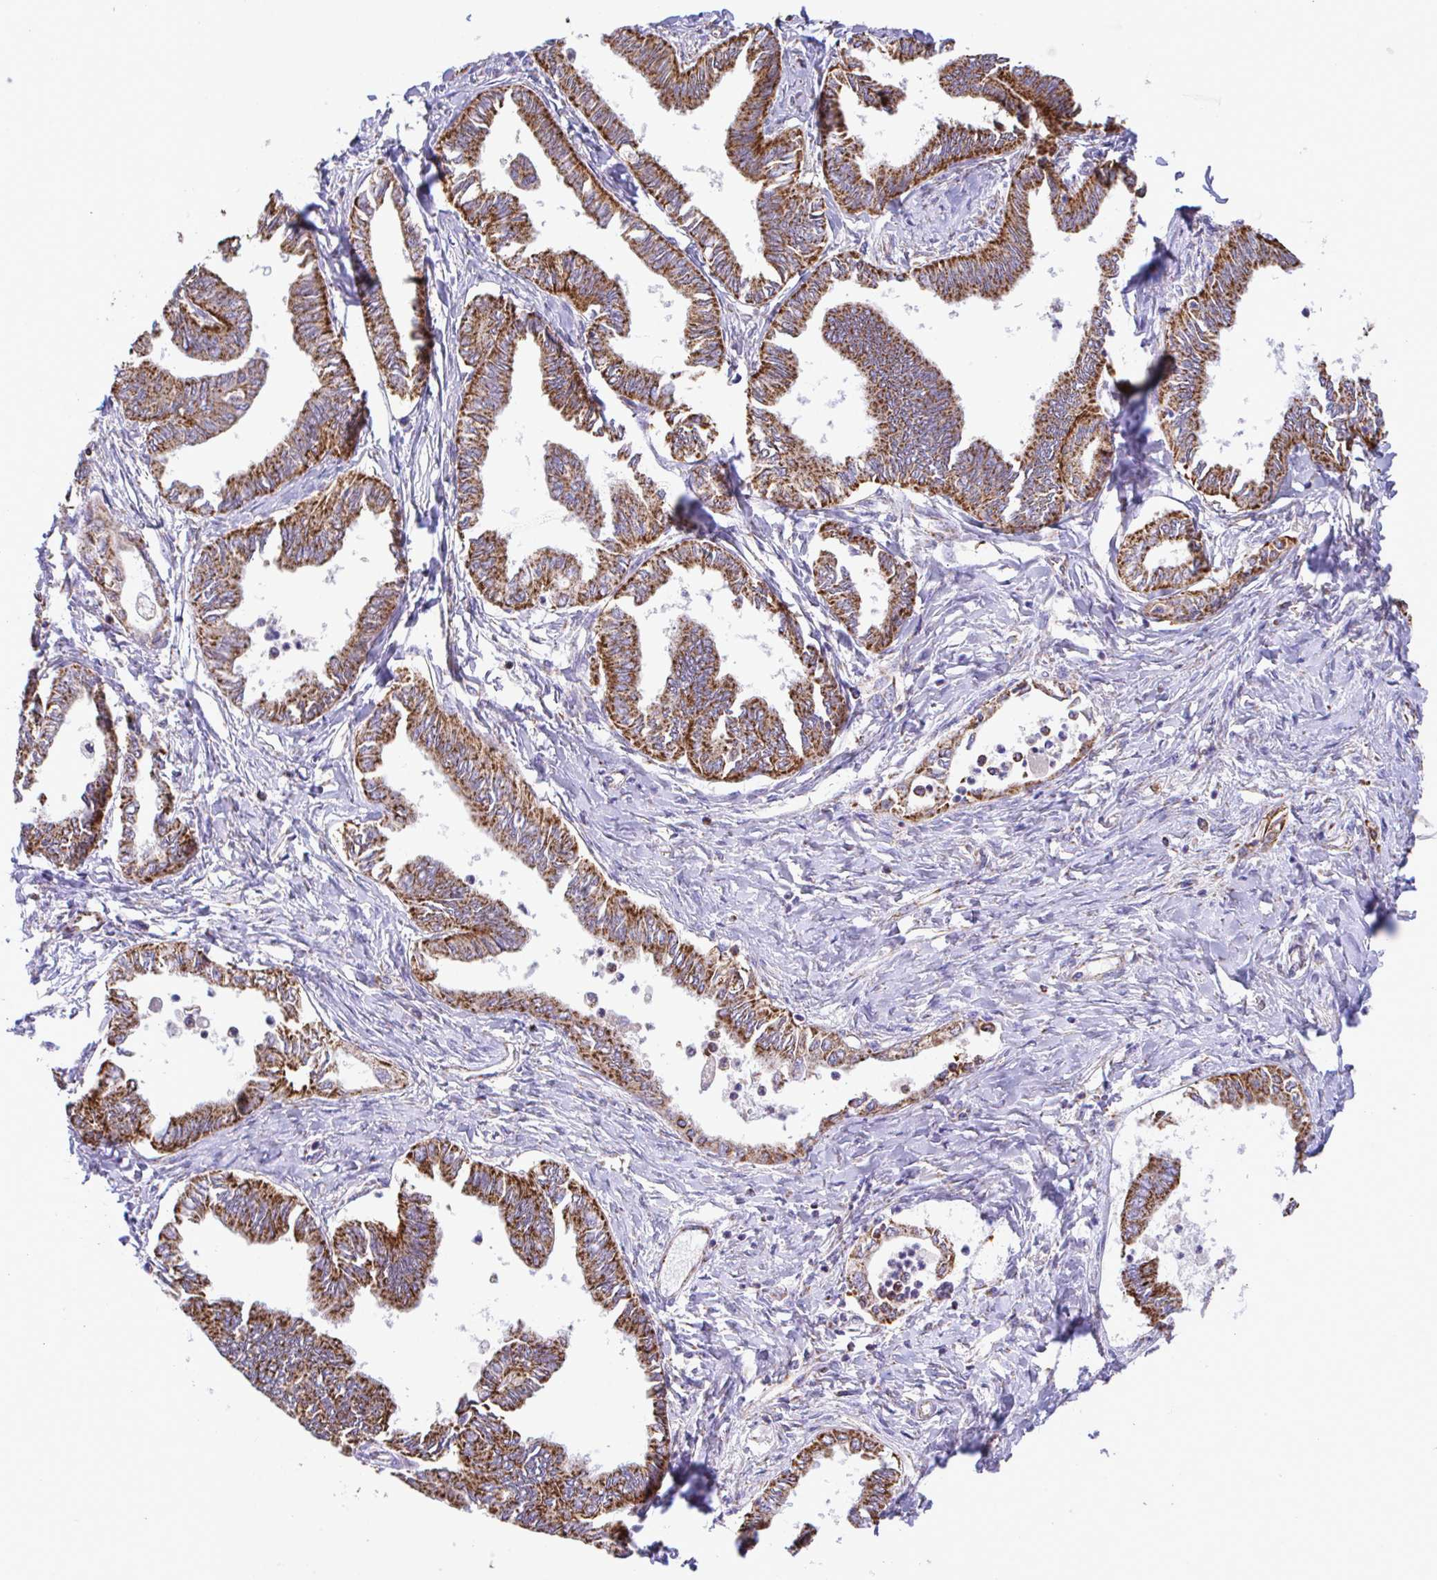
{"staining": {"intensity": "strong", "quantity": ">75%", "location": "cytoplasmic/membranous"}, "tissue": "ovarian cancer", "cell_type": "Tumor cells", "image_type": "cancer", "snomed": [{"axis": "morphology", "description": "Carcinoma, endometroid"}, {"axis": "topography", "description": "Ovary"}], "caption": "Immunohistochemical staining of endometroid carcinoma (ovarian) exhibits high levels of strong cytoplasmic/membranous positivity in approximately >75% of tumor cells.", "gene": "PCMTD2", "patient": {"sex": "female", "age": 70}}